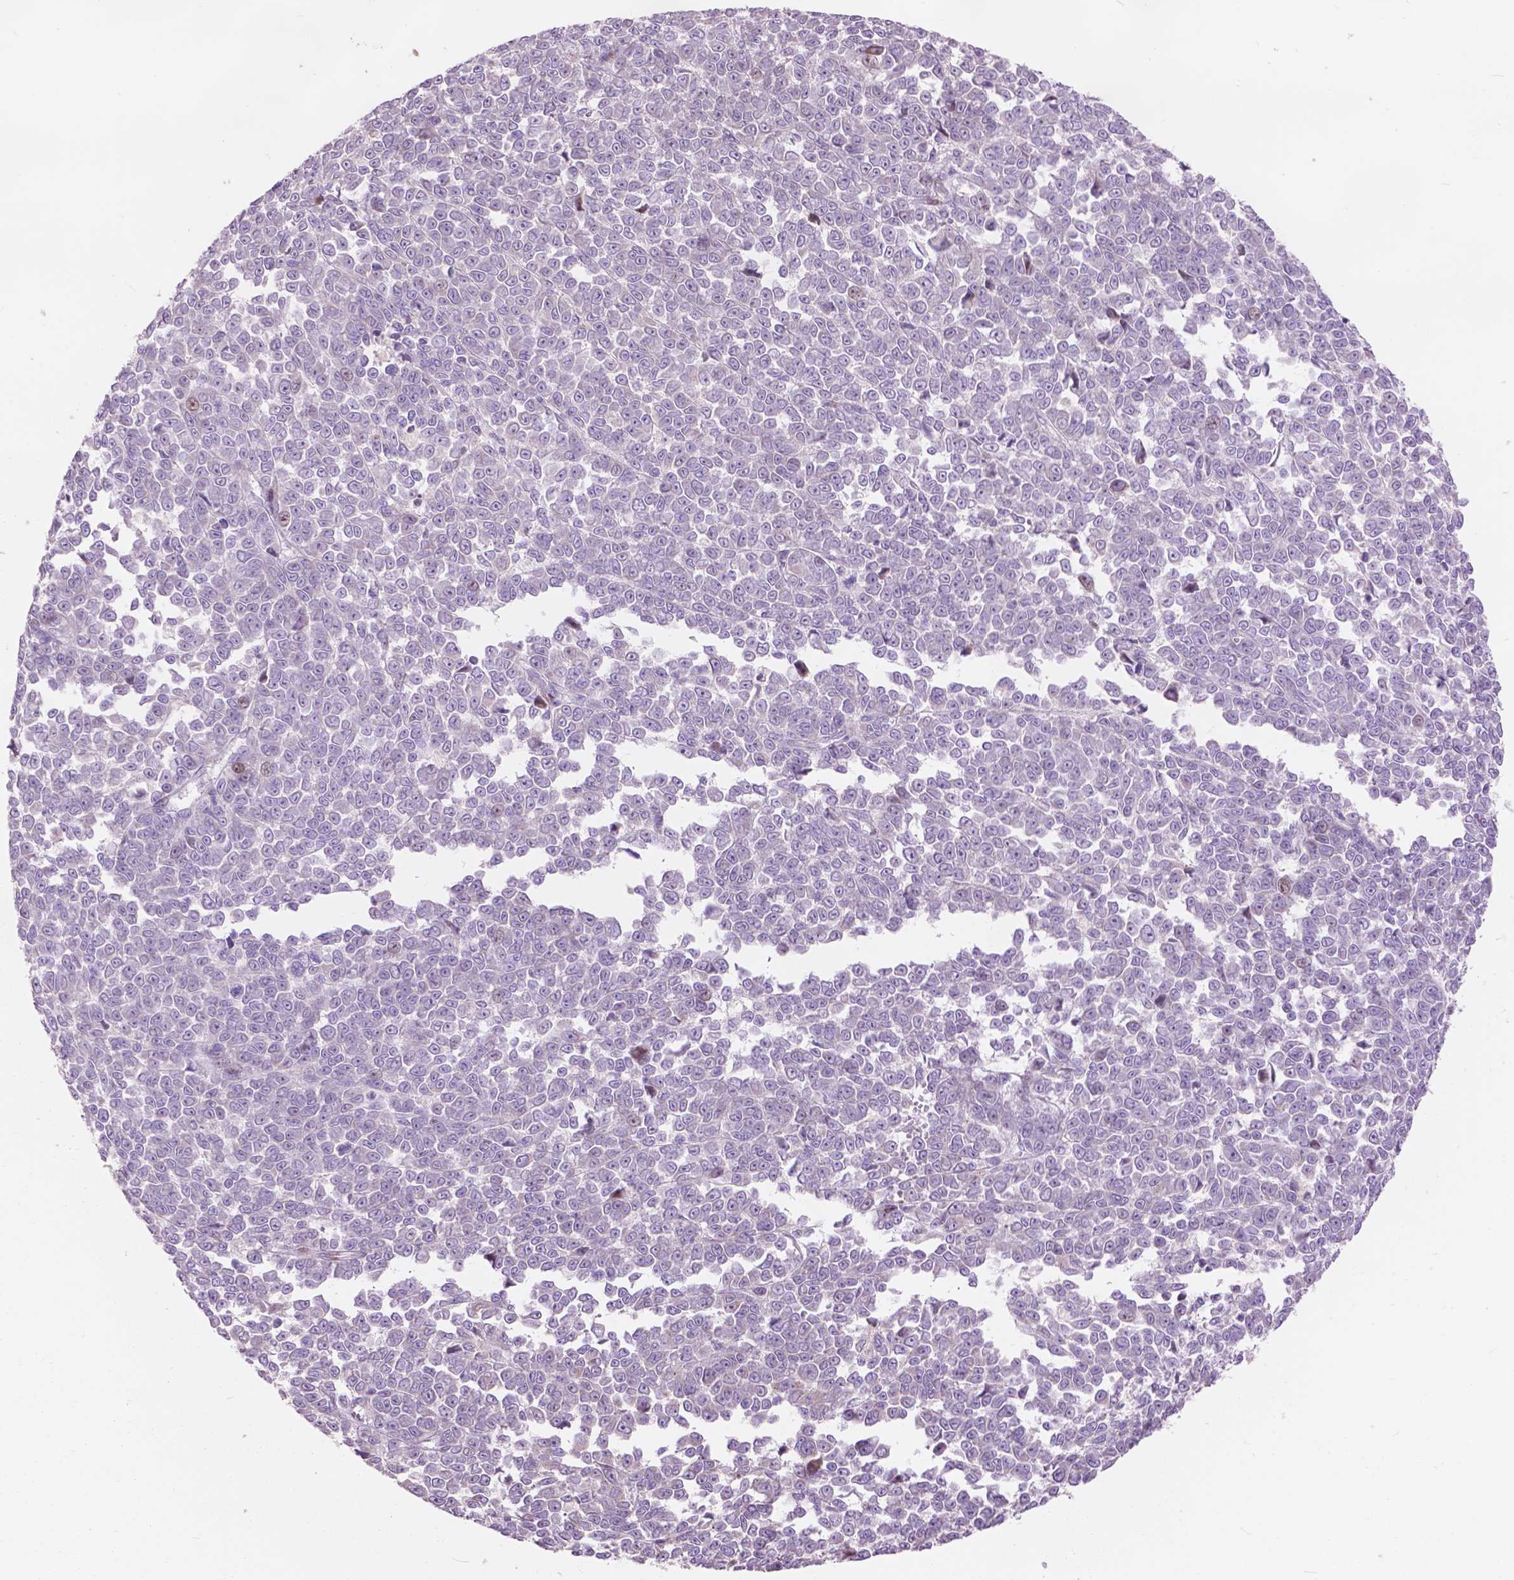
{"staining": {"intensity": "negative", "quantity": "none", "location": "none"}, "tissue": "melanoma", "cell_type": "Tumor cells", "image_type": "cancer", "snomed": [{"axis": "morphology", "description": "Malignant melanoma, NOS"}, {"axis": "topography", "description": "Skin"}], "caption": "A histopathology image of human melanoma is negative for staining in tumor cells.", "gene": "MORN1", "patient": {"sex": "female", "age": 95}}